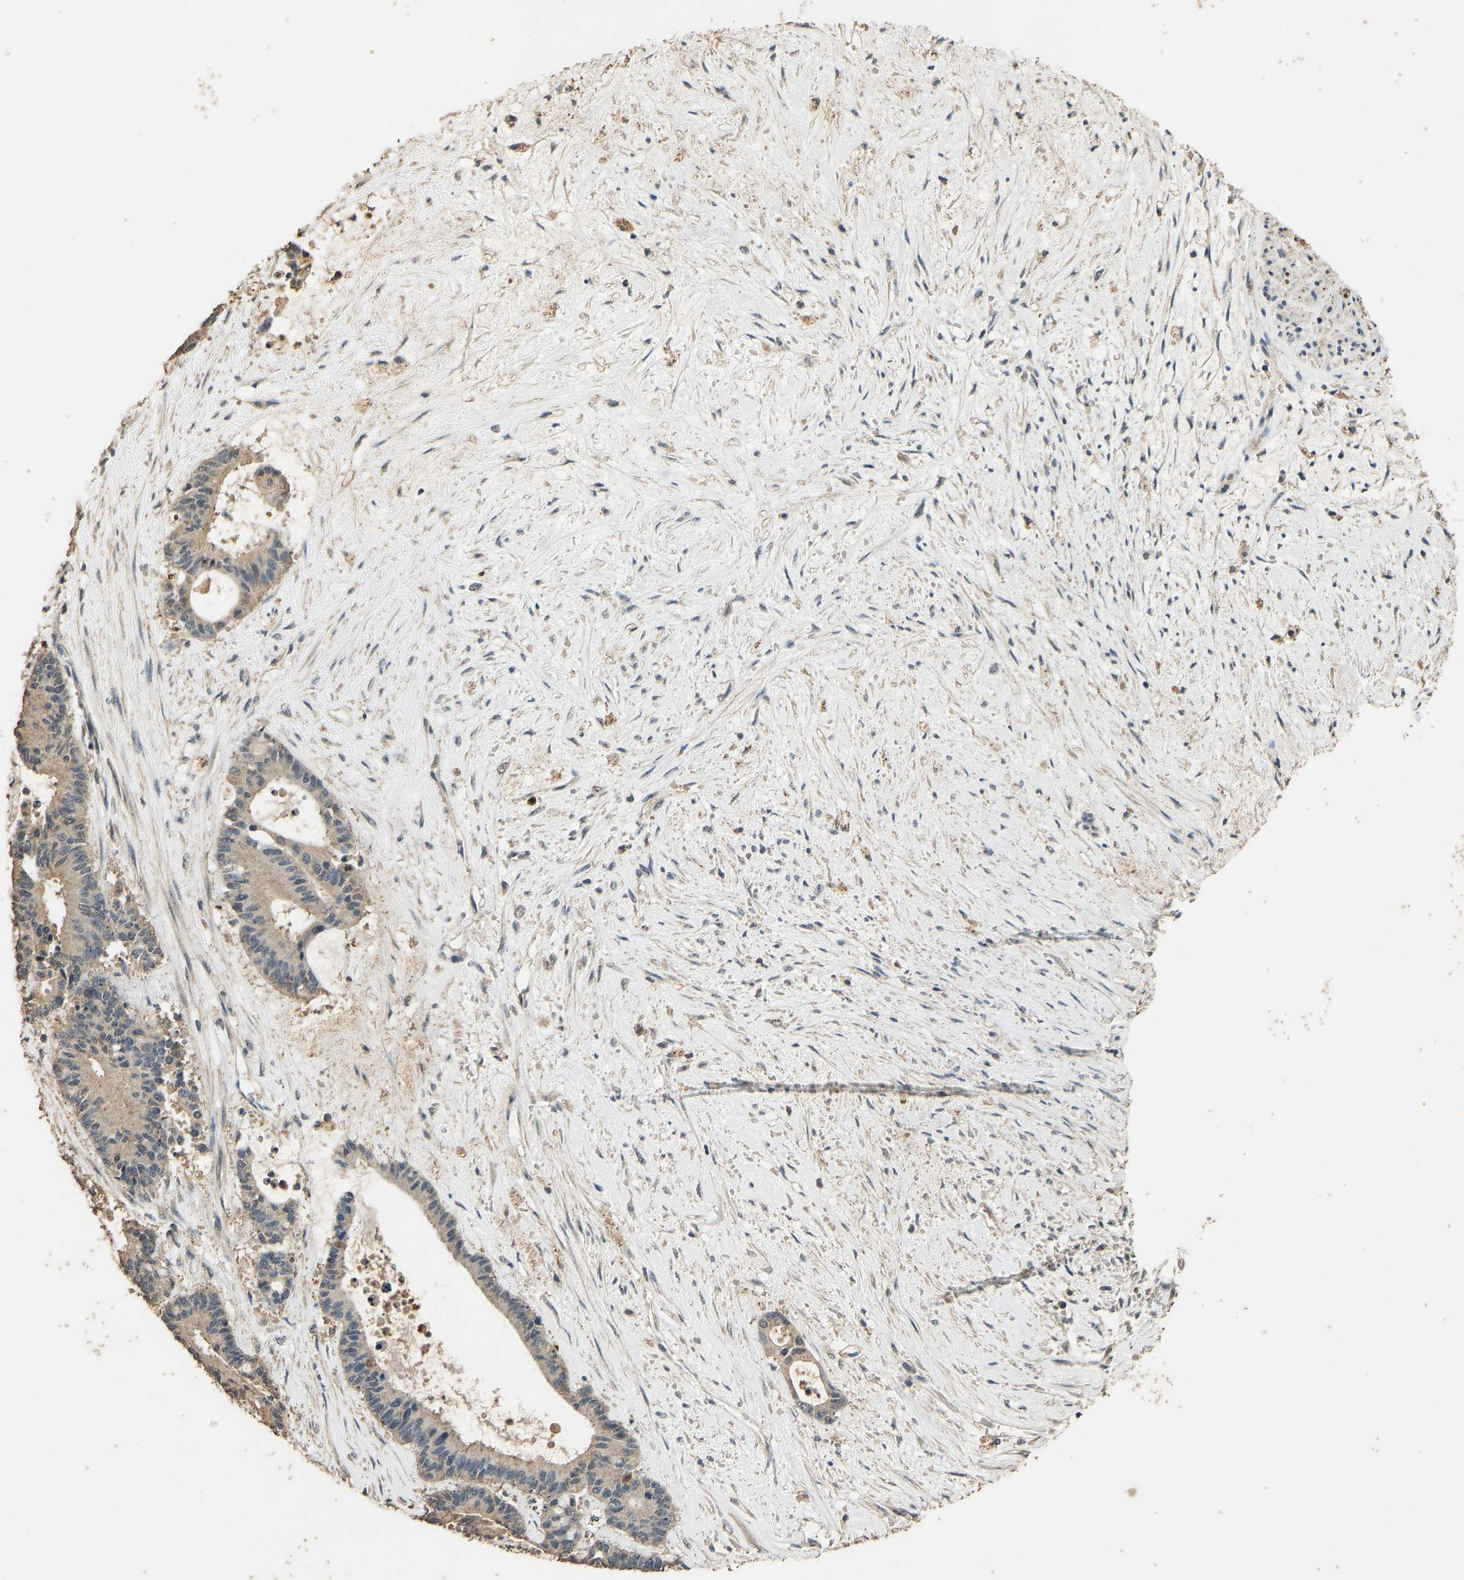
{"staining": {"intensity": "negative", "quantity": "none", "location": "none"}, "tissue": "liver cancer", "cell_type": "Tumor cells", "image_type": "cancer", "snomed": [{"axis": "morphology", "description": "Normal tissue, NOS"}, {"axis": "morphology", "description": "Cholangiocarcinoma"}, {"axis": "topography", "description": "Liver"}, {"axis": "topography", "description": "Peripheral nerve tissue"}], "caption": "The image reveals no staining of tumor cells in liver cholangiocarcinoma.", "gene": "CIDEC", "patient": {"sex": "female", "age": 73}}